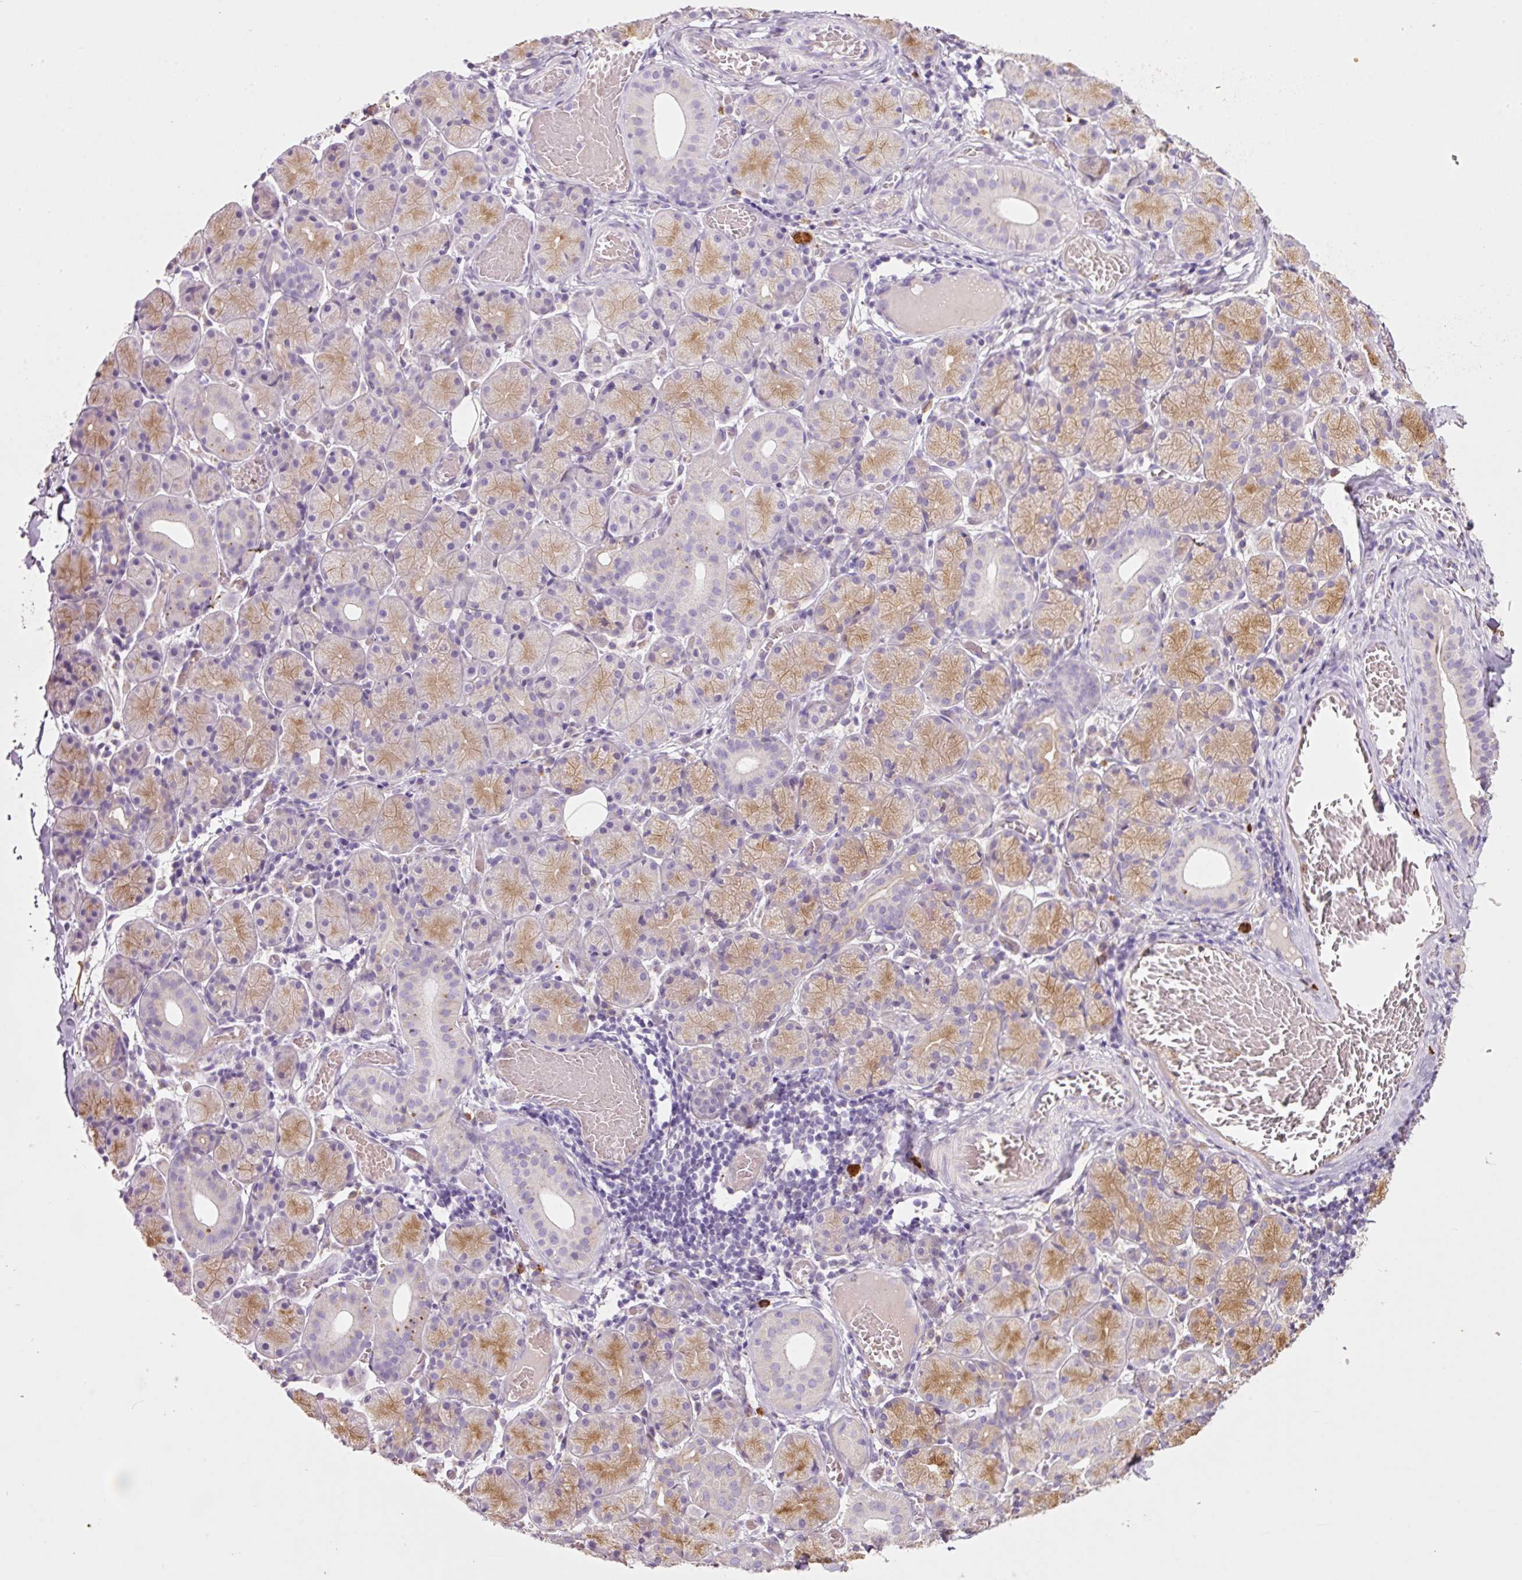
{"staining": {"intensity": "moderate", "quantity": "25%-75%", "location": "cytoplasmic/membranous"}, "tissue": "salivary gland", "cell_type": "Glandular cells", "image_type": "normal", "snomed": [{"axis": "morphology", "description": "Normal tissue, NOS"}, {"axis": "topography", "description": "Salivary gland"}], "caption": "Protein expression by IHC reveals moderate cytoplasmic/membranous expression in about 25%-75% of glandular cells in unremarkable salivary gland.", "gene": "TMC8", "patient": {"sex": "female", "age": 24}}